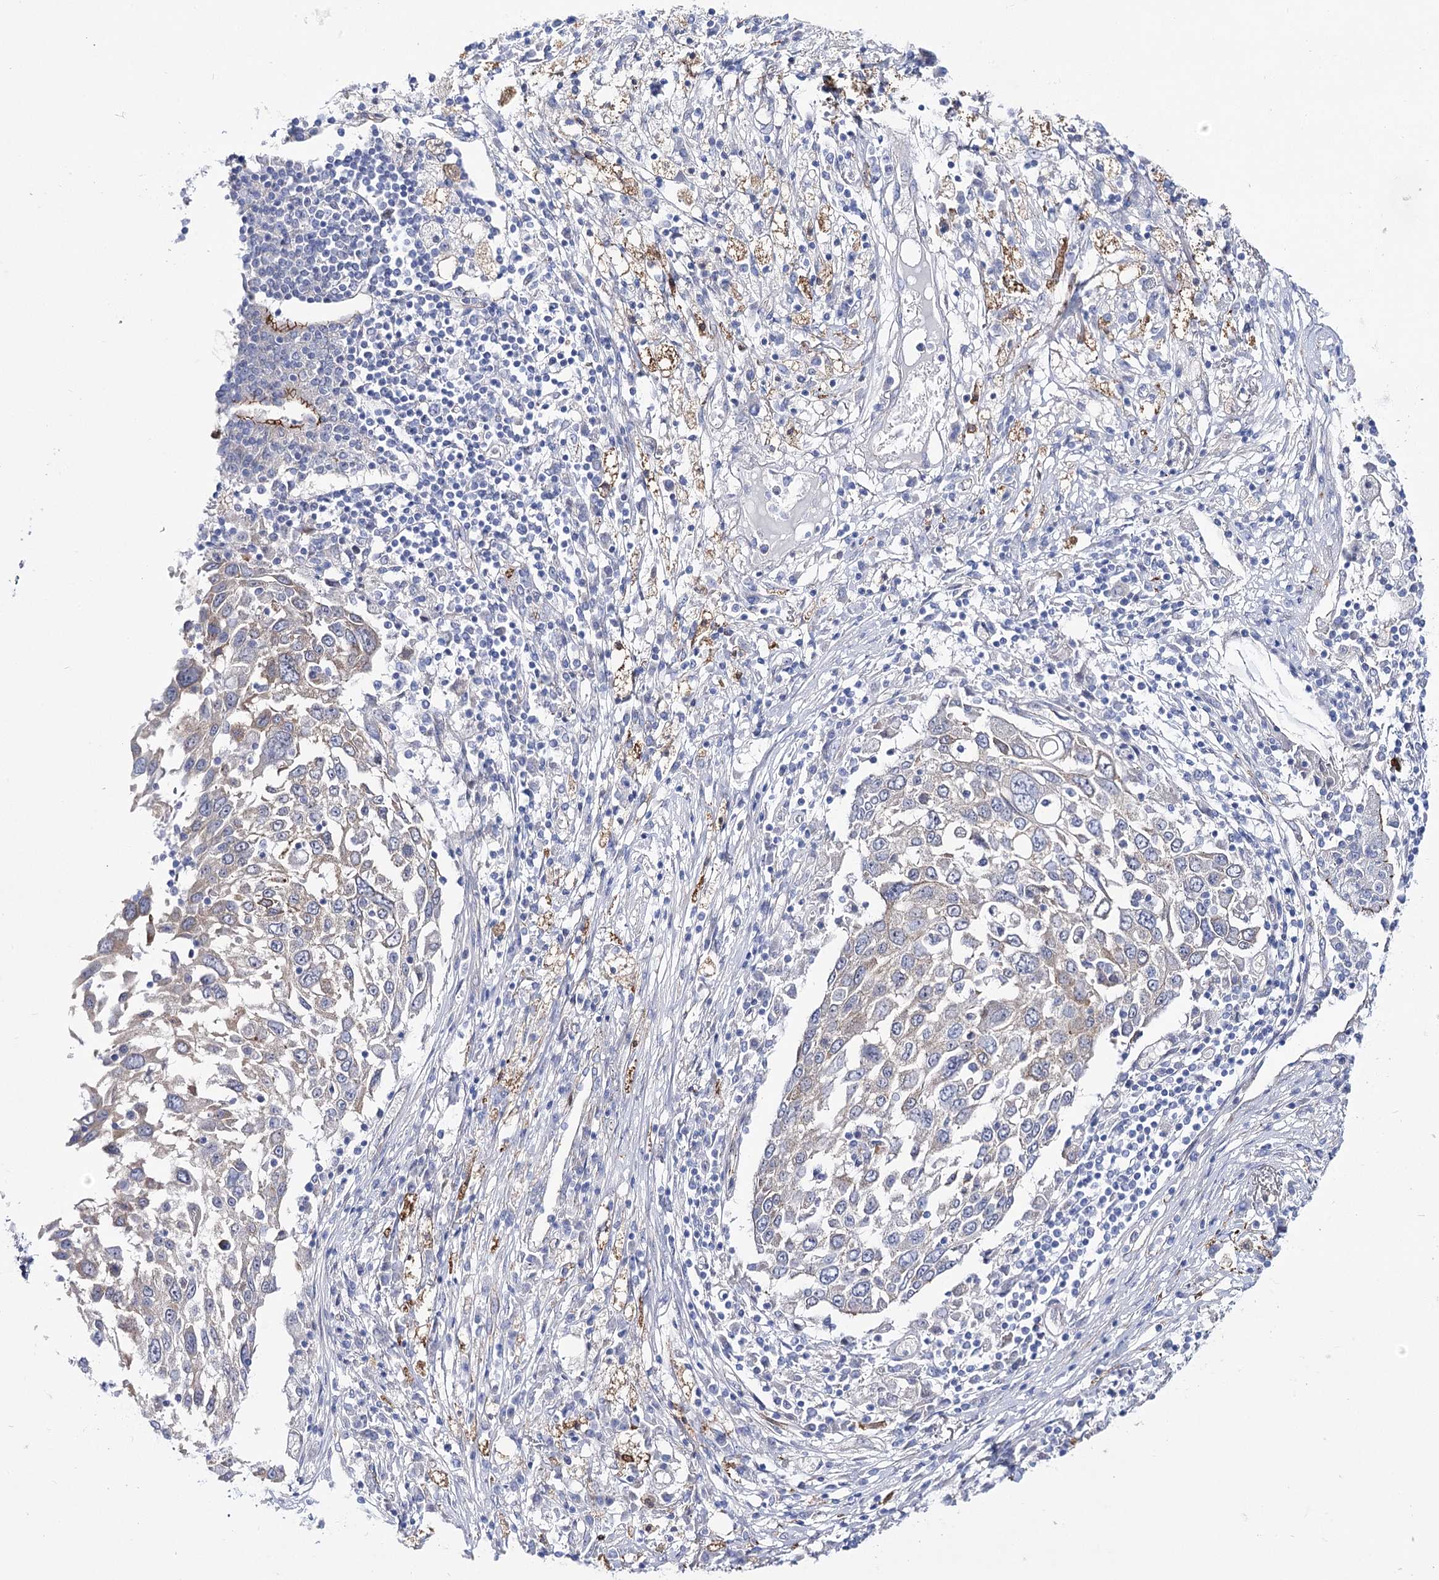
{"staining": {"intensity": "negative", "quantity": "none", "location": "none"}, "tissue": "lung cancer", "cell_type": "Tumor cells", "image_type": "cancer", "snomed": [{"axis": "morphology", "description": "Squamous cell carcinoma, NOS"}, {"axis": "topography", "description": "Lung"}], "caption": "Immunohistochemistry micrograph of neoplastic tissue: lung squamous cell carcinoma stained with DAB (3,3'-diaminobenzidine) exhibits no significant protein positivity in tumor cells.", "gene": "NRAP", "patient": {"sex": "male", "age": 65}}